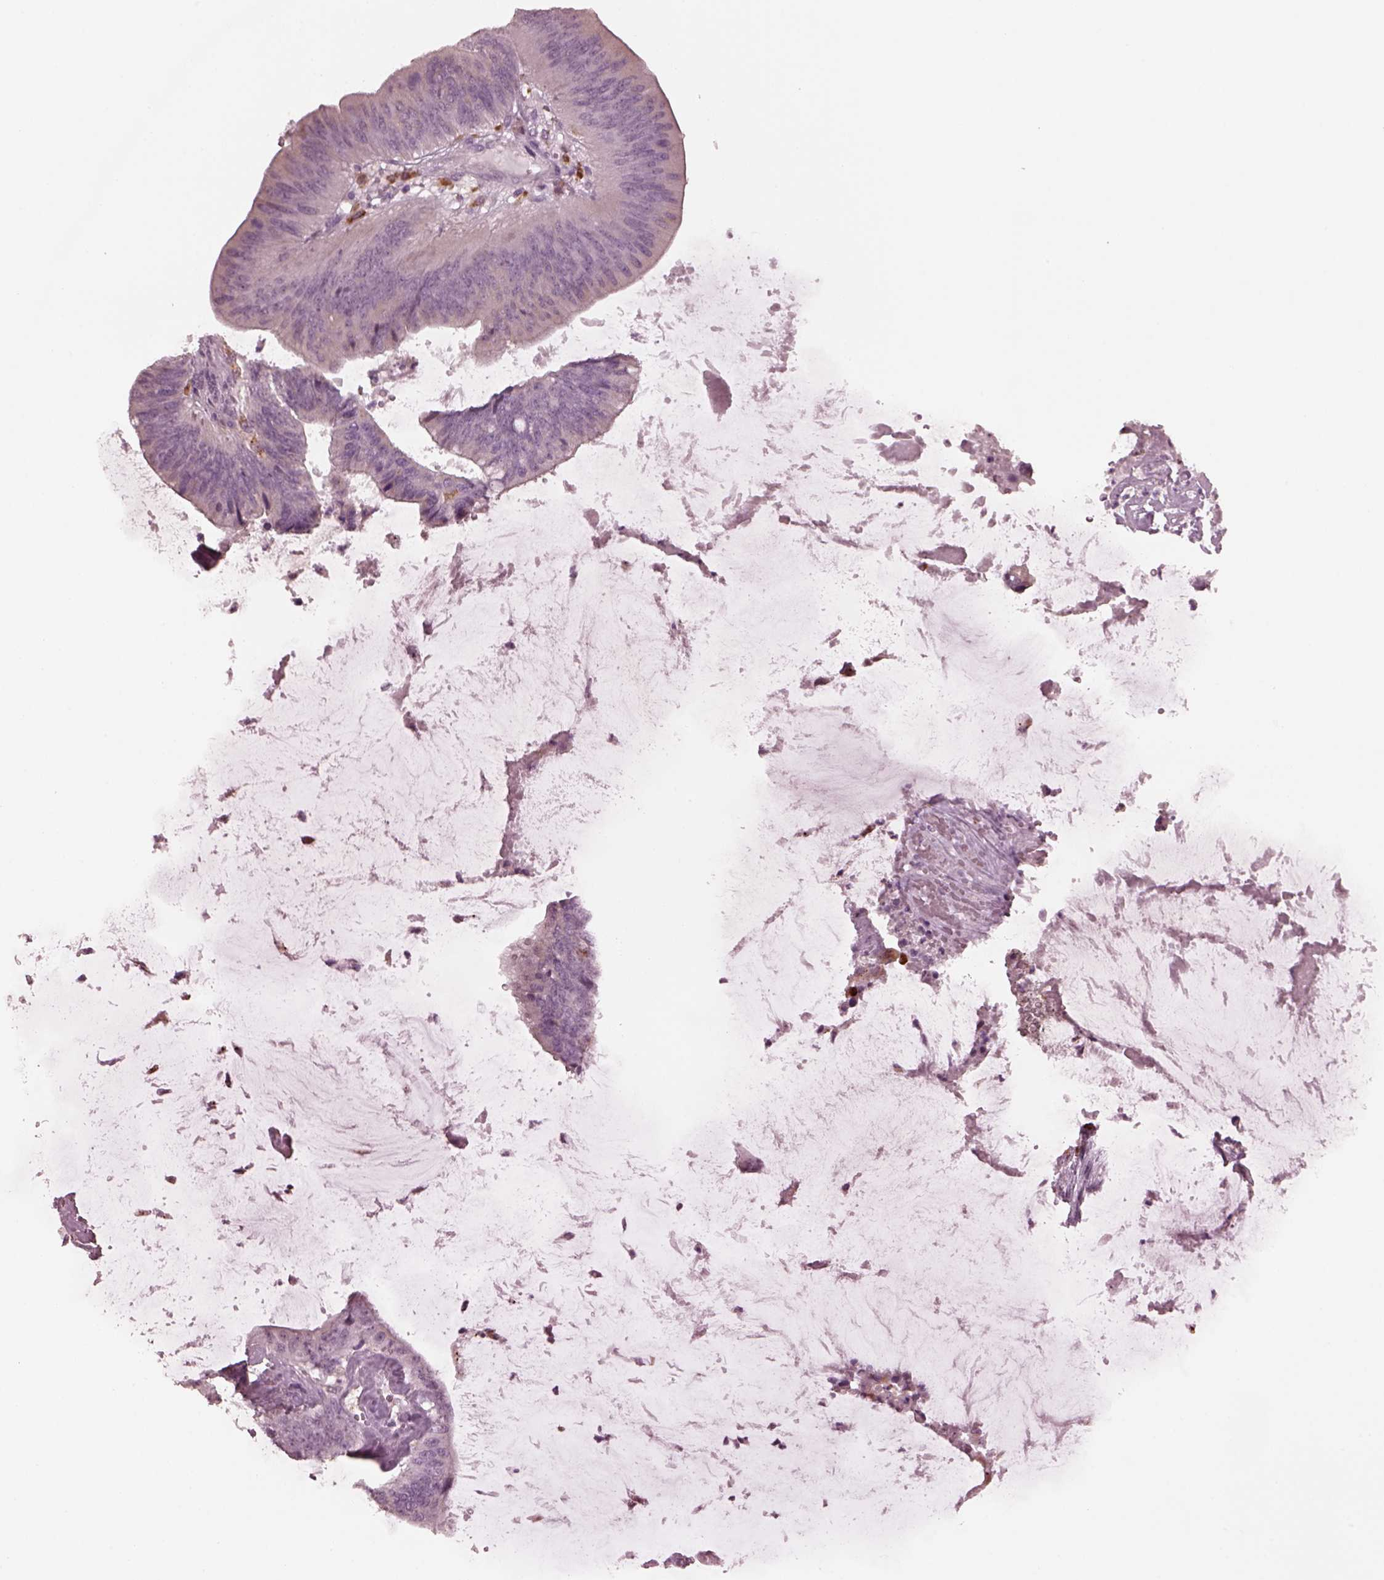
{"staining": {"intensity": "negative", "quantity": "none", "location": "none"}, "tissue": "colorectal cancer", "cell_type": "Tumor cells", "image_type": "cancer", "snomed": [{"axis": "morphology", "description": "Adenocarcinoma, NOS"}, {"axis": "topography", "description": "Colon"}], "caption": "Immunohistochemistry (IHC) of adenocarcinoma (colorectal) demonstrates no staining in tumor cells. (Stains: DAB (3,3'-diaminobenzidine) immunohistochemistry (IHC) with hematoxylin counter stain, Microscopy: brightfield microscopy at high magnification).", "gene": "SLAMF8", "patient": {"sex": "female", "age": 43}}